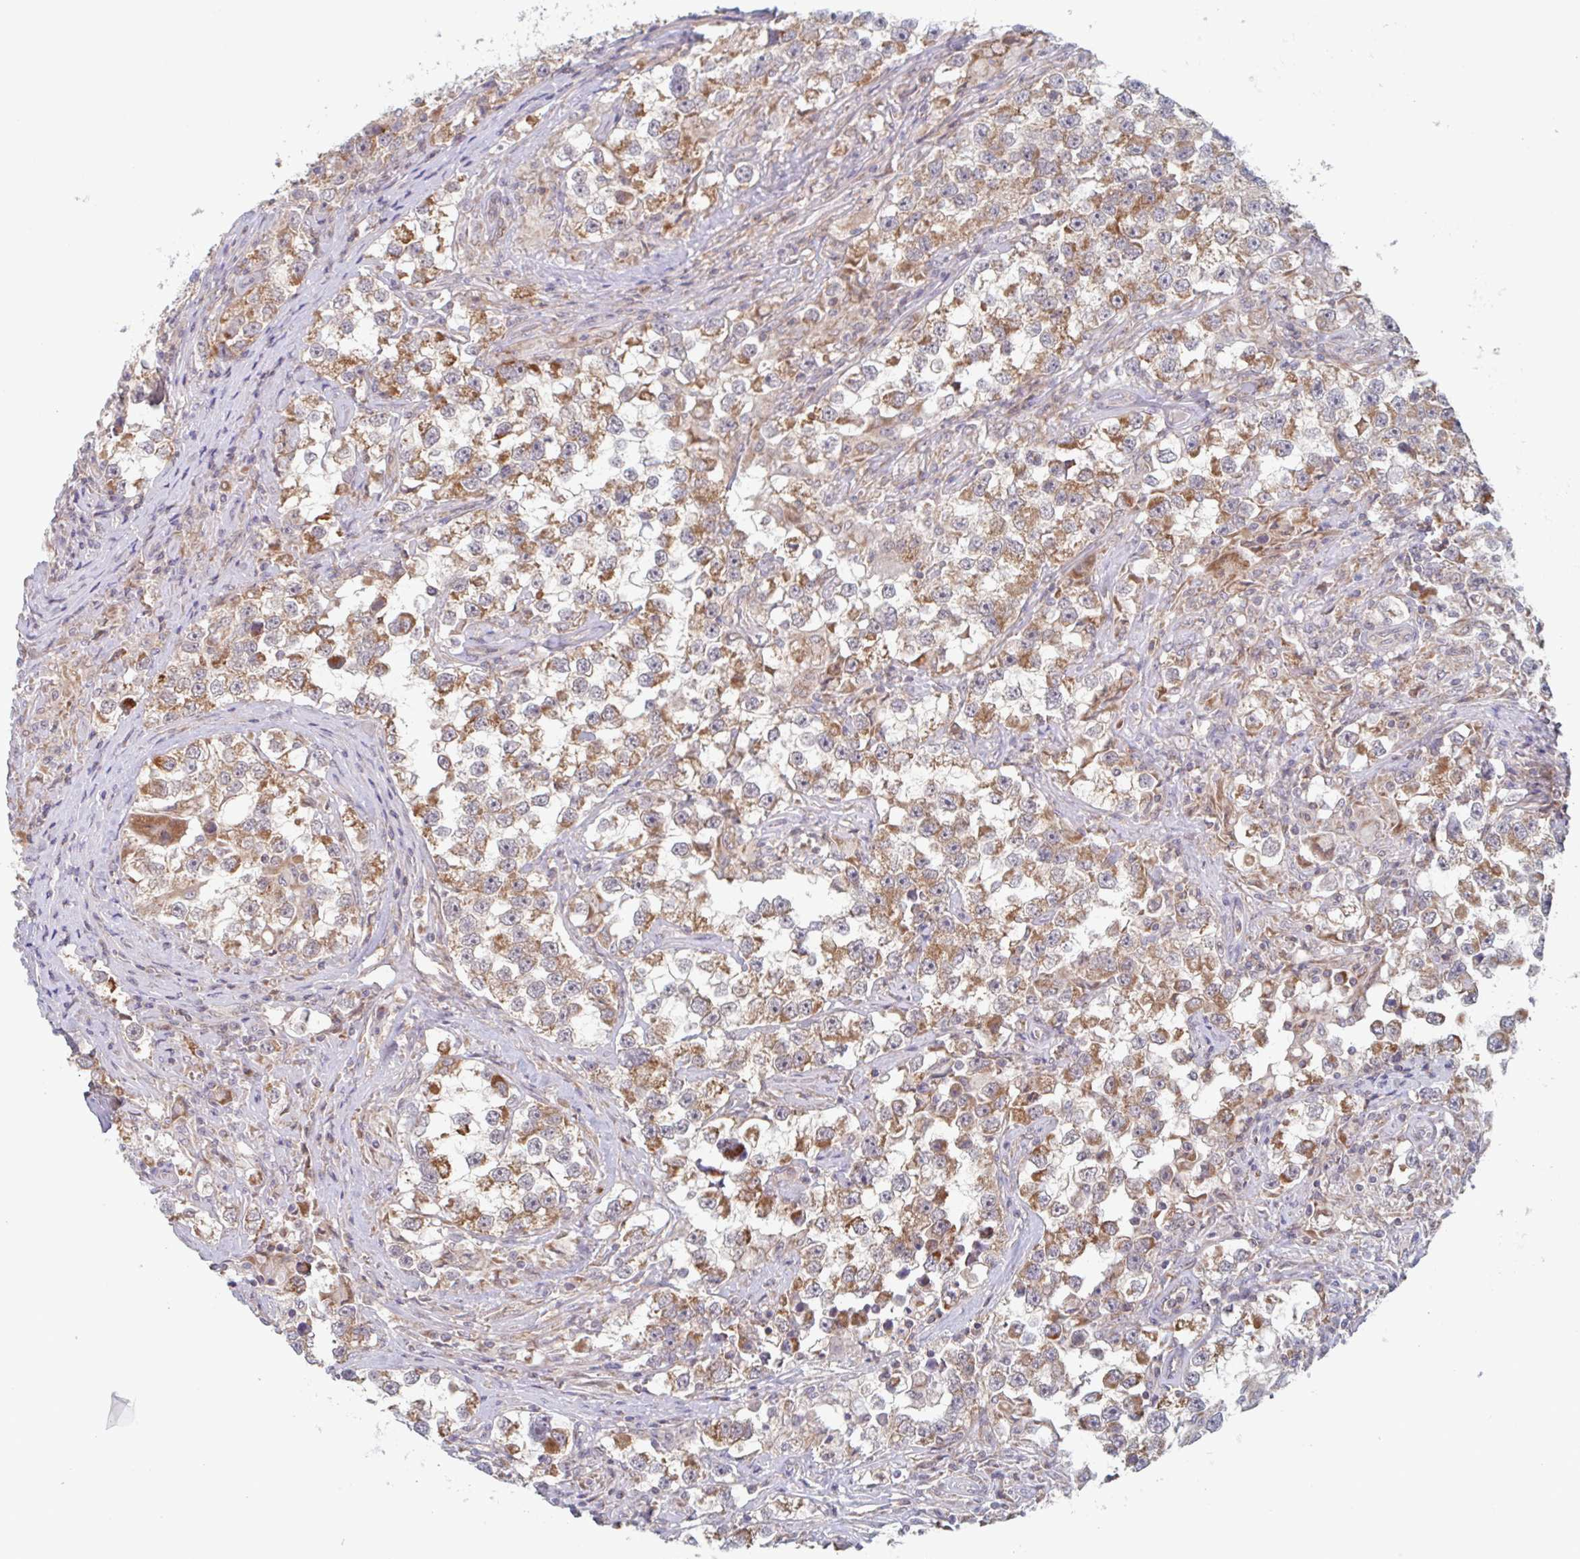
{"staining": {"intensity": "moderate", "quantity": ">75%", "location": "cytoplasmic/membranous"}, "tissue": "testis cancer", "cell_type": "Tumor cells", "image_type": "cancer", "snomed": [{"axis": "morphology", "description": "Seminoma, NOS"}, {"axis": "topography", "description": "Testis"}], "caption": "Brown immunohistochemical staining in human testis cancer (seminoma) demonstrates moderate cytoplasmic/membranous positivity in approximately >75% of tumor cells.", "gene": "SURF1", "patient": {"sex": "male", "age": 46}}